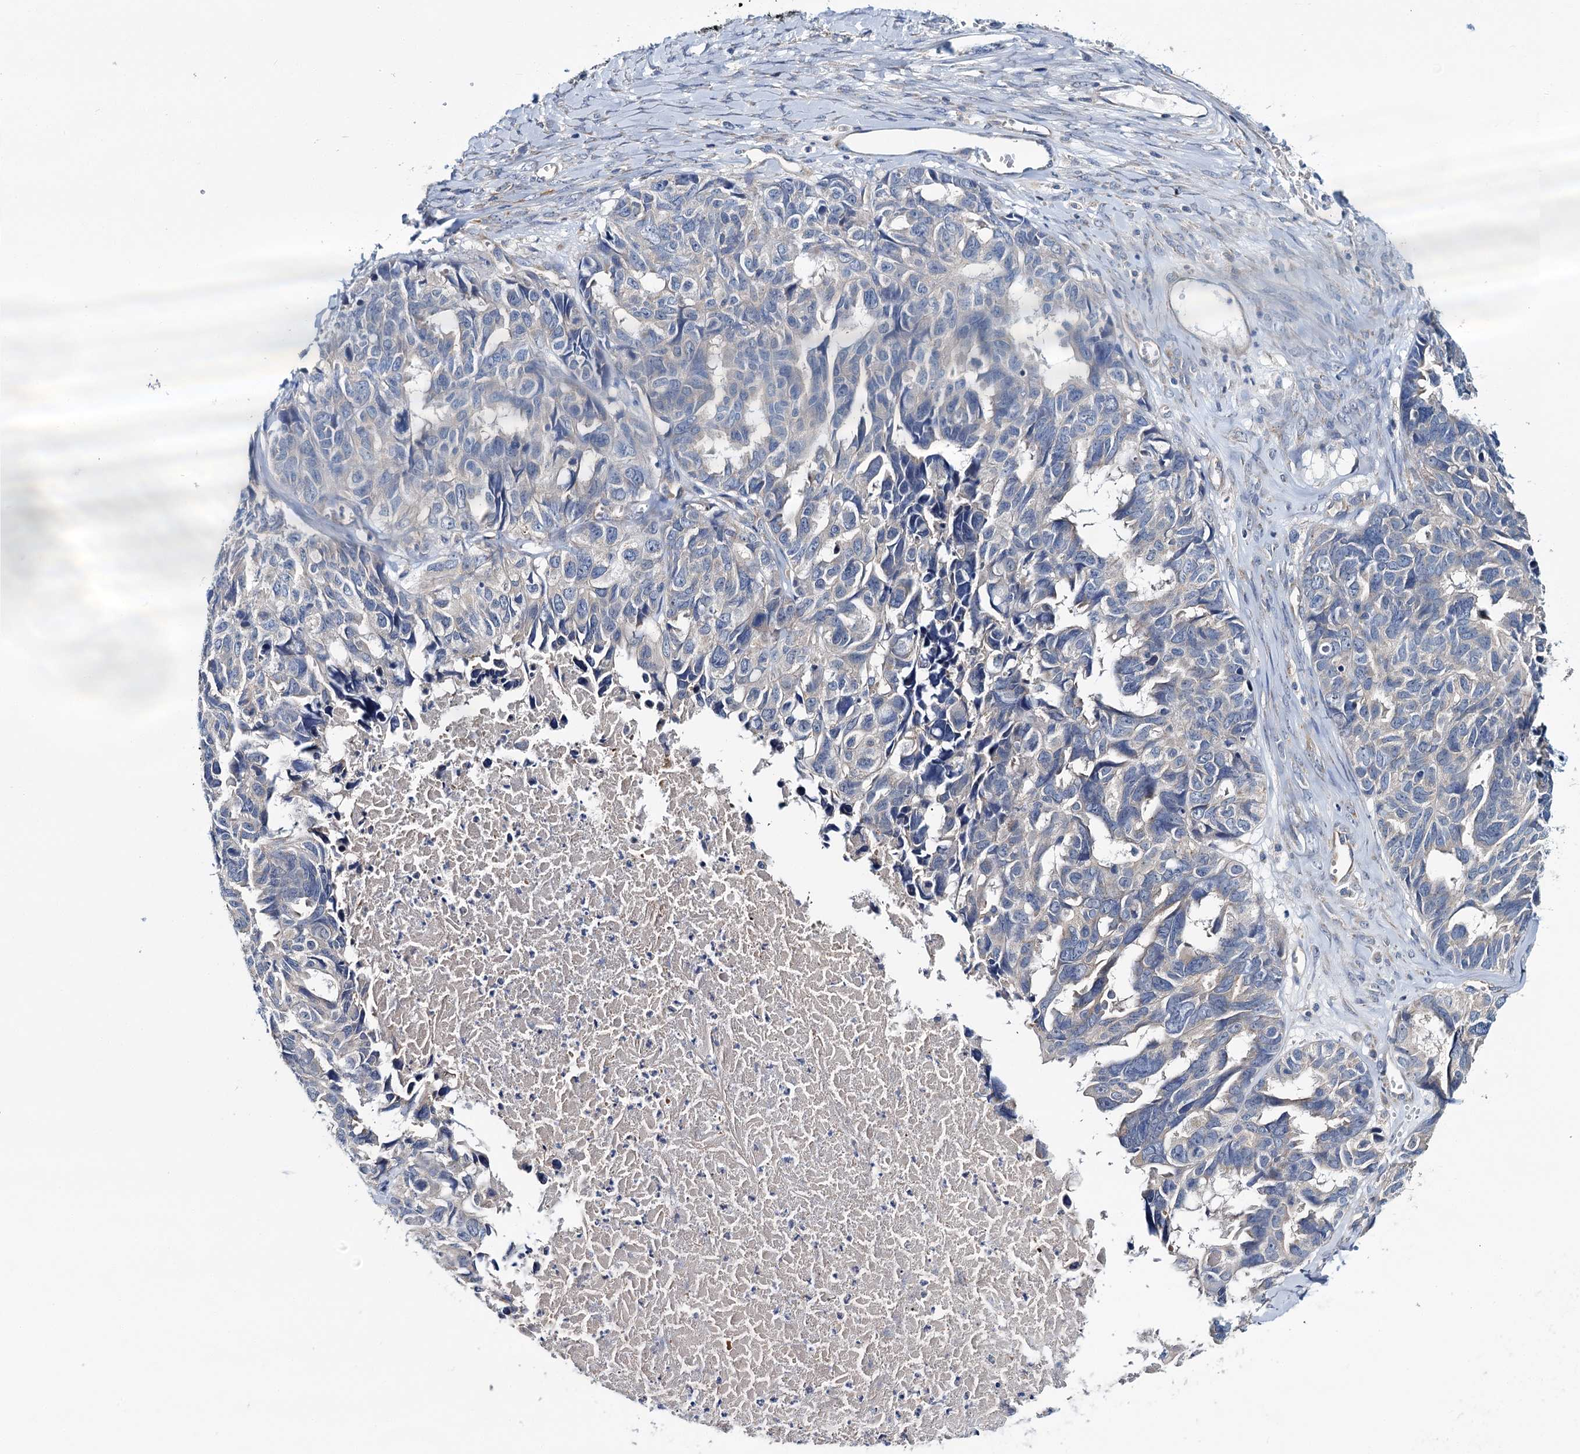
{"staining": {"intensity": "negative", "quantity": "none", "location": "none"}, "tissue": "ovarian cancer", "cell_type": "Tumor cells", "image_type": "cancer", "snomed": [{"axis": "morphology", "description": "Cystadenocarcinoma, serous, NOS"}, {"axis": "topography", "description": "Ovary"}], "caption": "Immunohistochemical staining of ovarian cancer (serous cystadenocarcinoma) exhibits no significant expression in tumor cells.", "gene": "CEP295", "patient": {"sex": "female", "age": 79}}